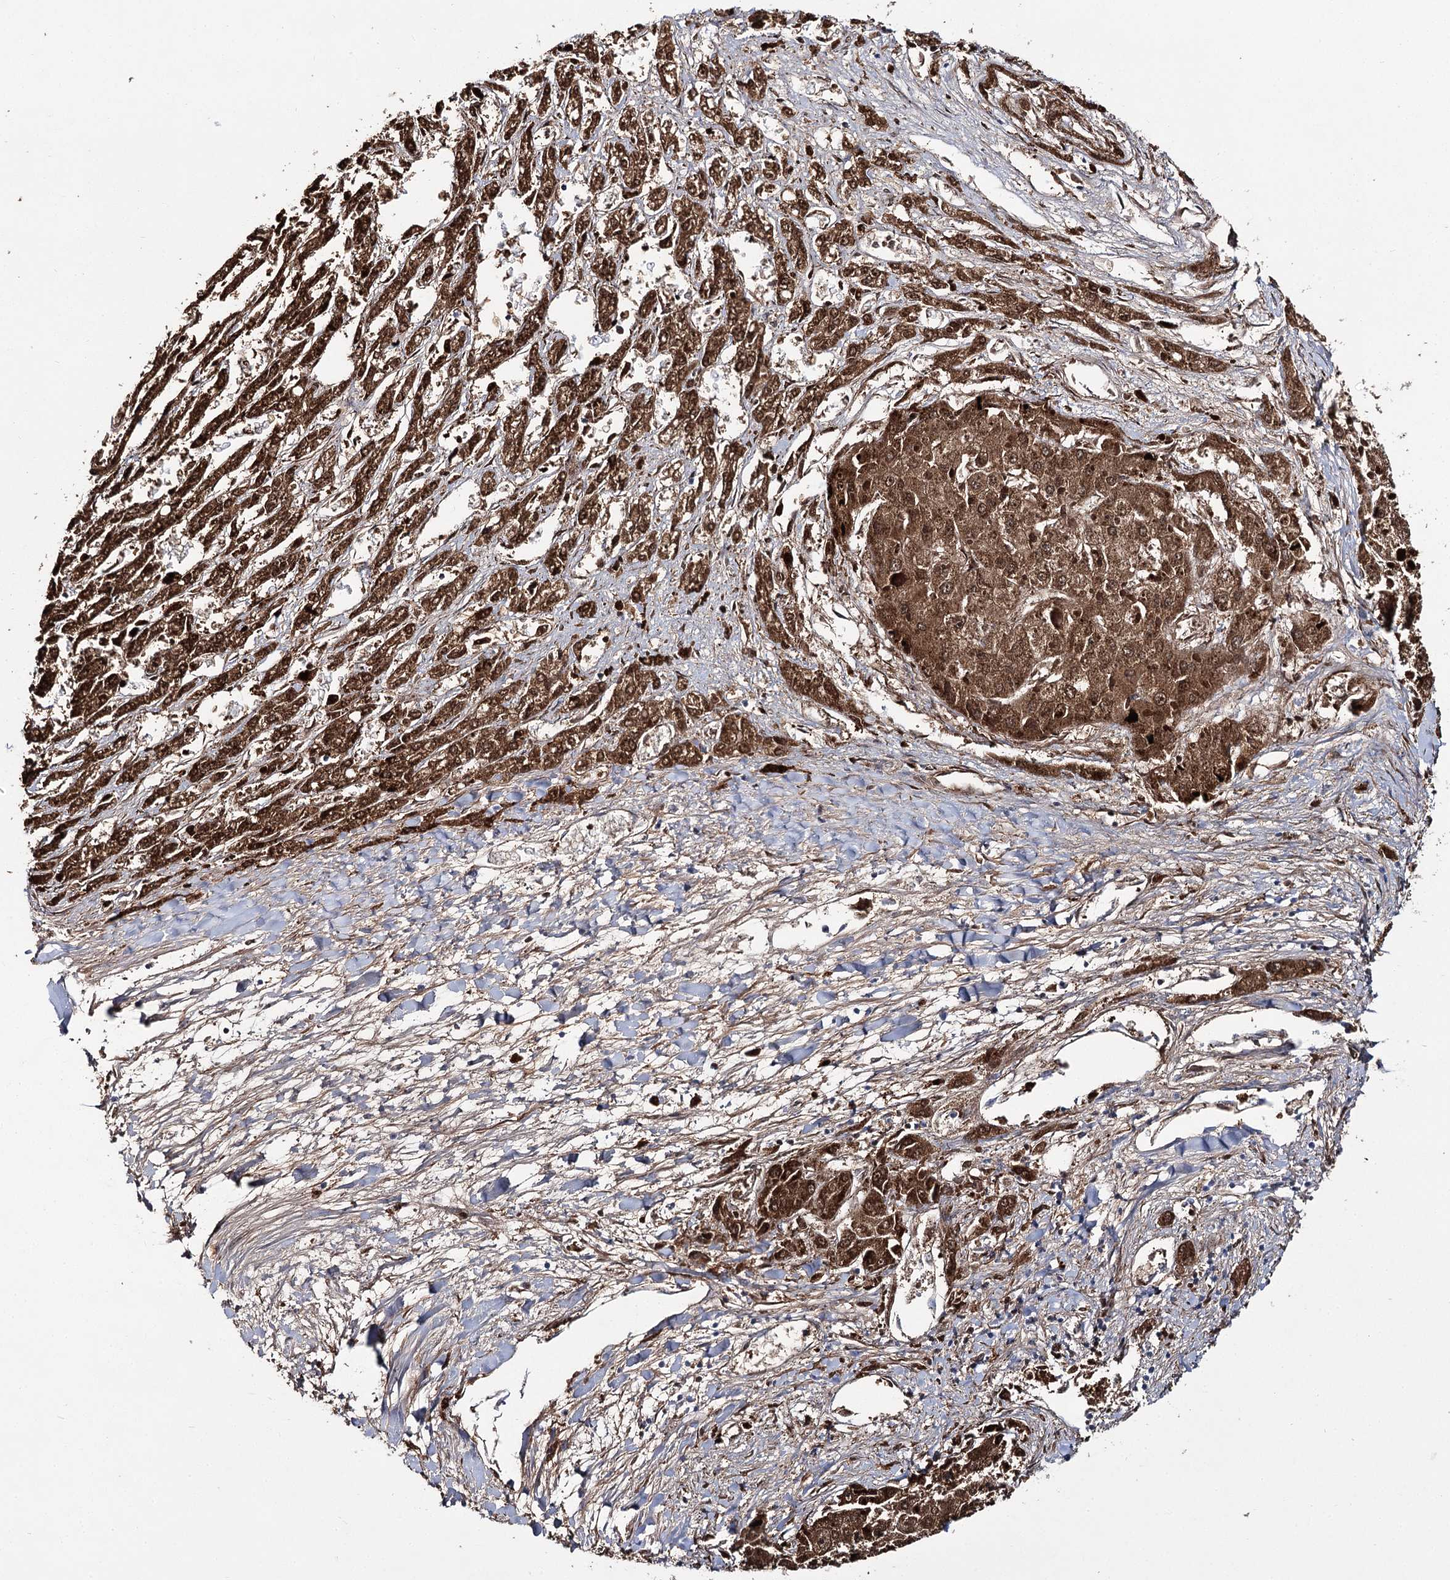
{"staining": {"intensity": "strong", "quantity": ">75%", "location": "cytoplasmic/membranous"}, "tissue": "liver cancer", "cell_type": "Tumor cells", "image_type": "cancer", "snomed": [{"axis": "morphology", "description": "Carcinoma, Hepatocellular, NOS"}, {"axis": "topography", "description": "Liver"}], "caption": "Immunohistochemistry (IHC) staining of hepatocellular carcinoma (liver), which reveals high levels of strong cytoplasmic/membranous positivity in about >75% of tumor cells indicating strong cytoplasmic/membranous protein positivity. The staining was performed using DAB (brown) for protein detection and nuclei were counterstained in hematoxylin (blue).", "gene": "THUMPD3", "patient": {"sex": "female", "age": 73}}